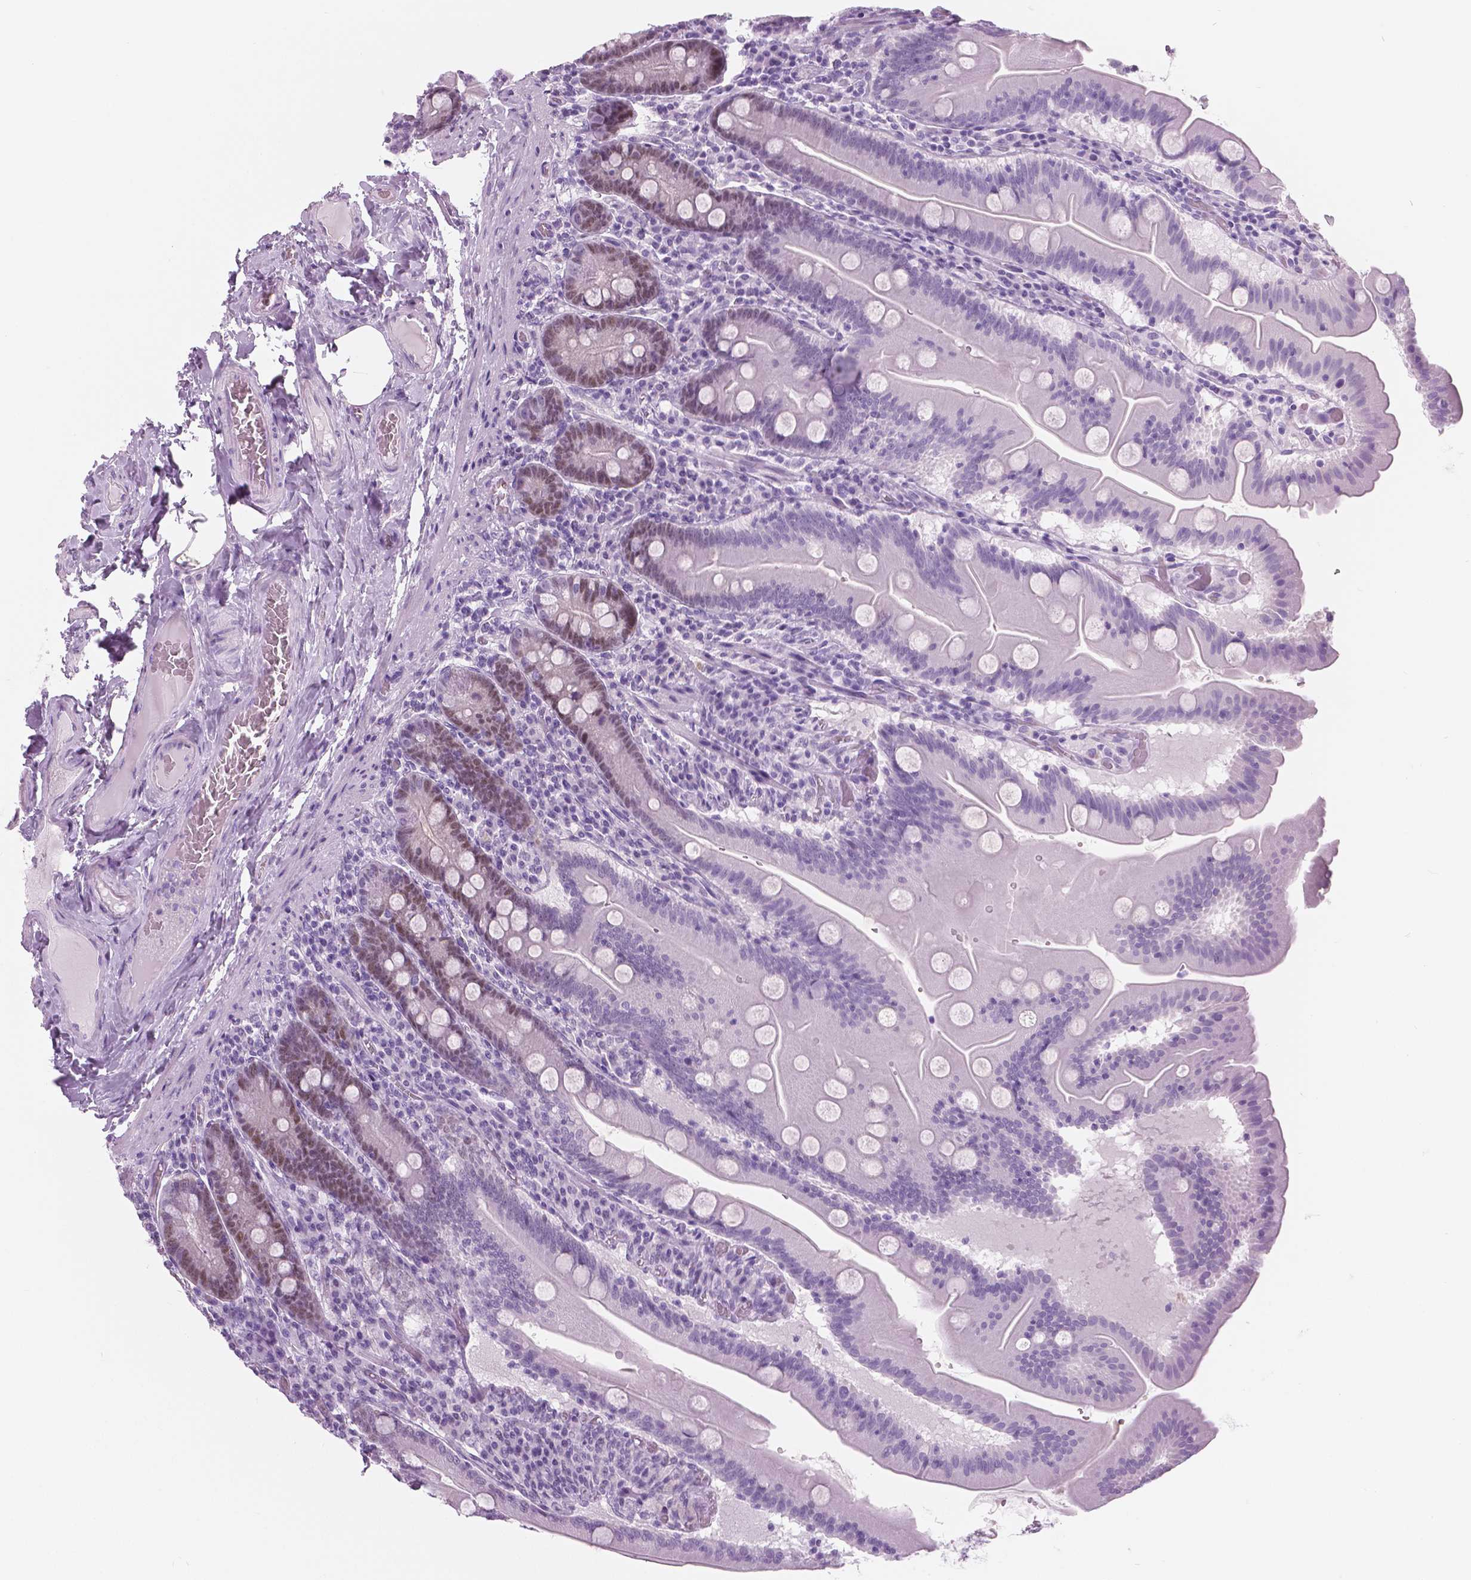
{"staining": {"intensity": "weak", "quantity": "25%-75%", "location": "nuclear"}, "tissue": "small intestine", "cell_type": "Glandular cells", "image_type": "normal", "snomed": [{"axis": "morphology", "description": "Normal tissue, NOS"}, {"axis": "topography", "description": "Small intestine"}], "caption": "Unremarkable small intestine shows weak nuclear staining in about 25%-75% of glandular cells, visualized by immunohistochemistry.", "gene": "SFTPD", "patient": {"sex": "male", "age": 37}}